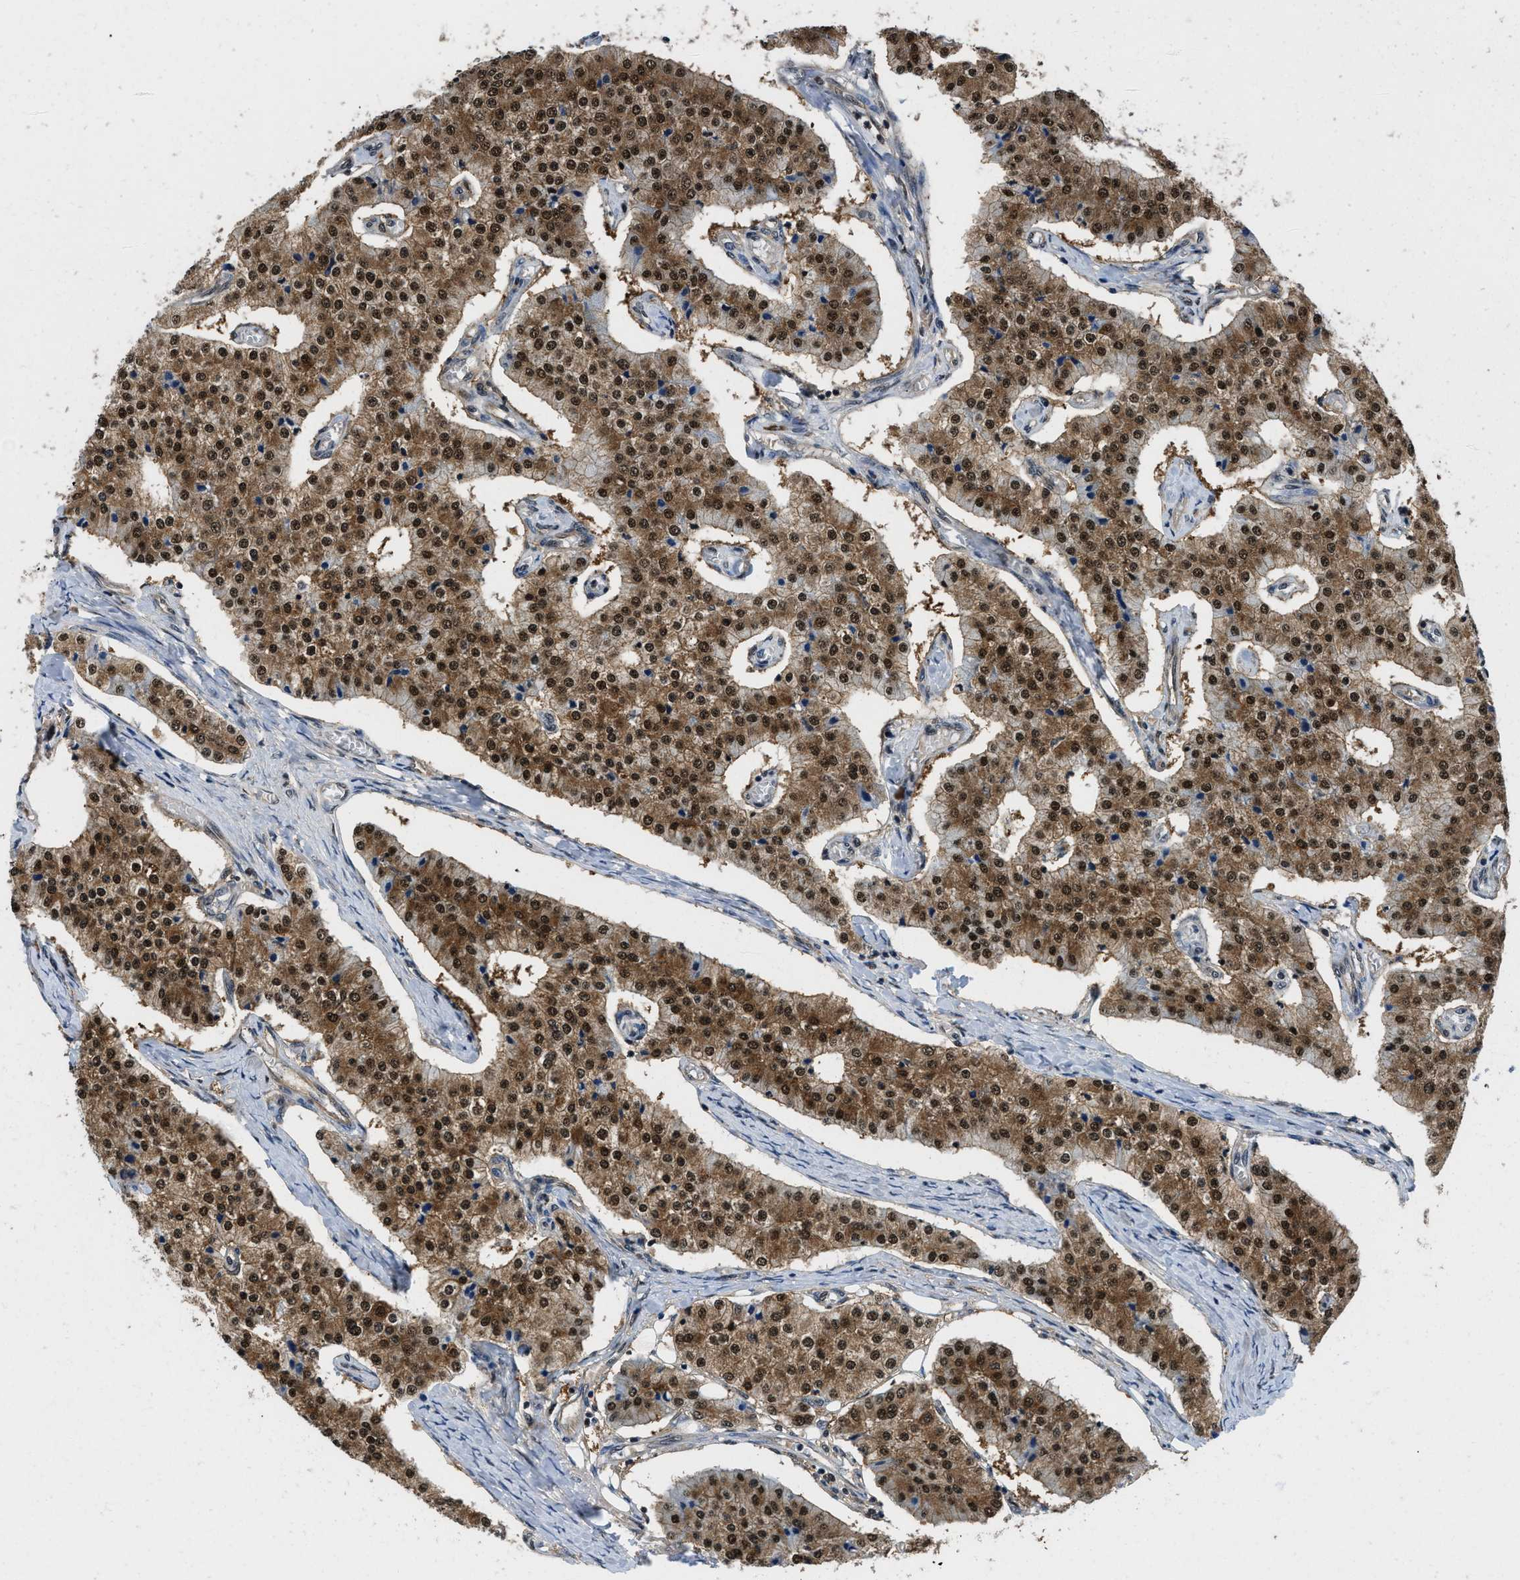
{"staining": {"intensity": "strong", "quantity": ">75%", "location": "cytoplasmic/membranous,nuclear"}, "tissue": "carcinoid", "cell_type": "Tumor cells", "image_type": "cancer", "snomed": [{"axis": "morphology", "description": "Carcinoid, malignant, NOS"}, {"axis": "topography", "description": "Colon"}], "caption": "The micrograph displays a brown stain indicating the presence of a protein in the cytoplasmic/membranous and nuclear of tumor cells in carcinoid (malignant).", "gene": "SAFB", "patient": {"sex": "female", "age": 52}}